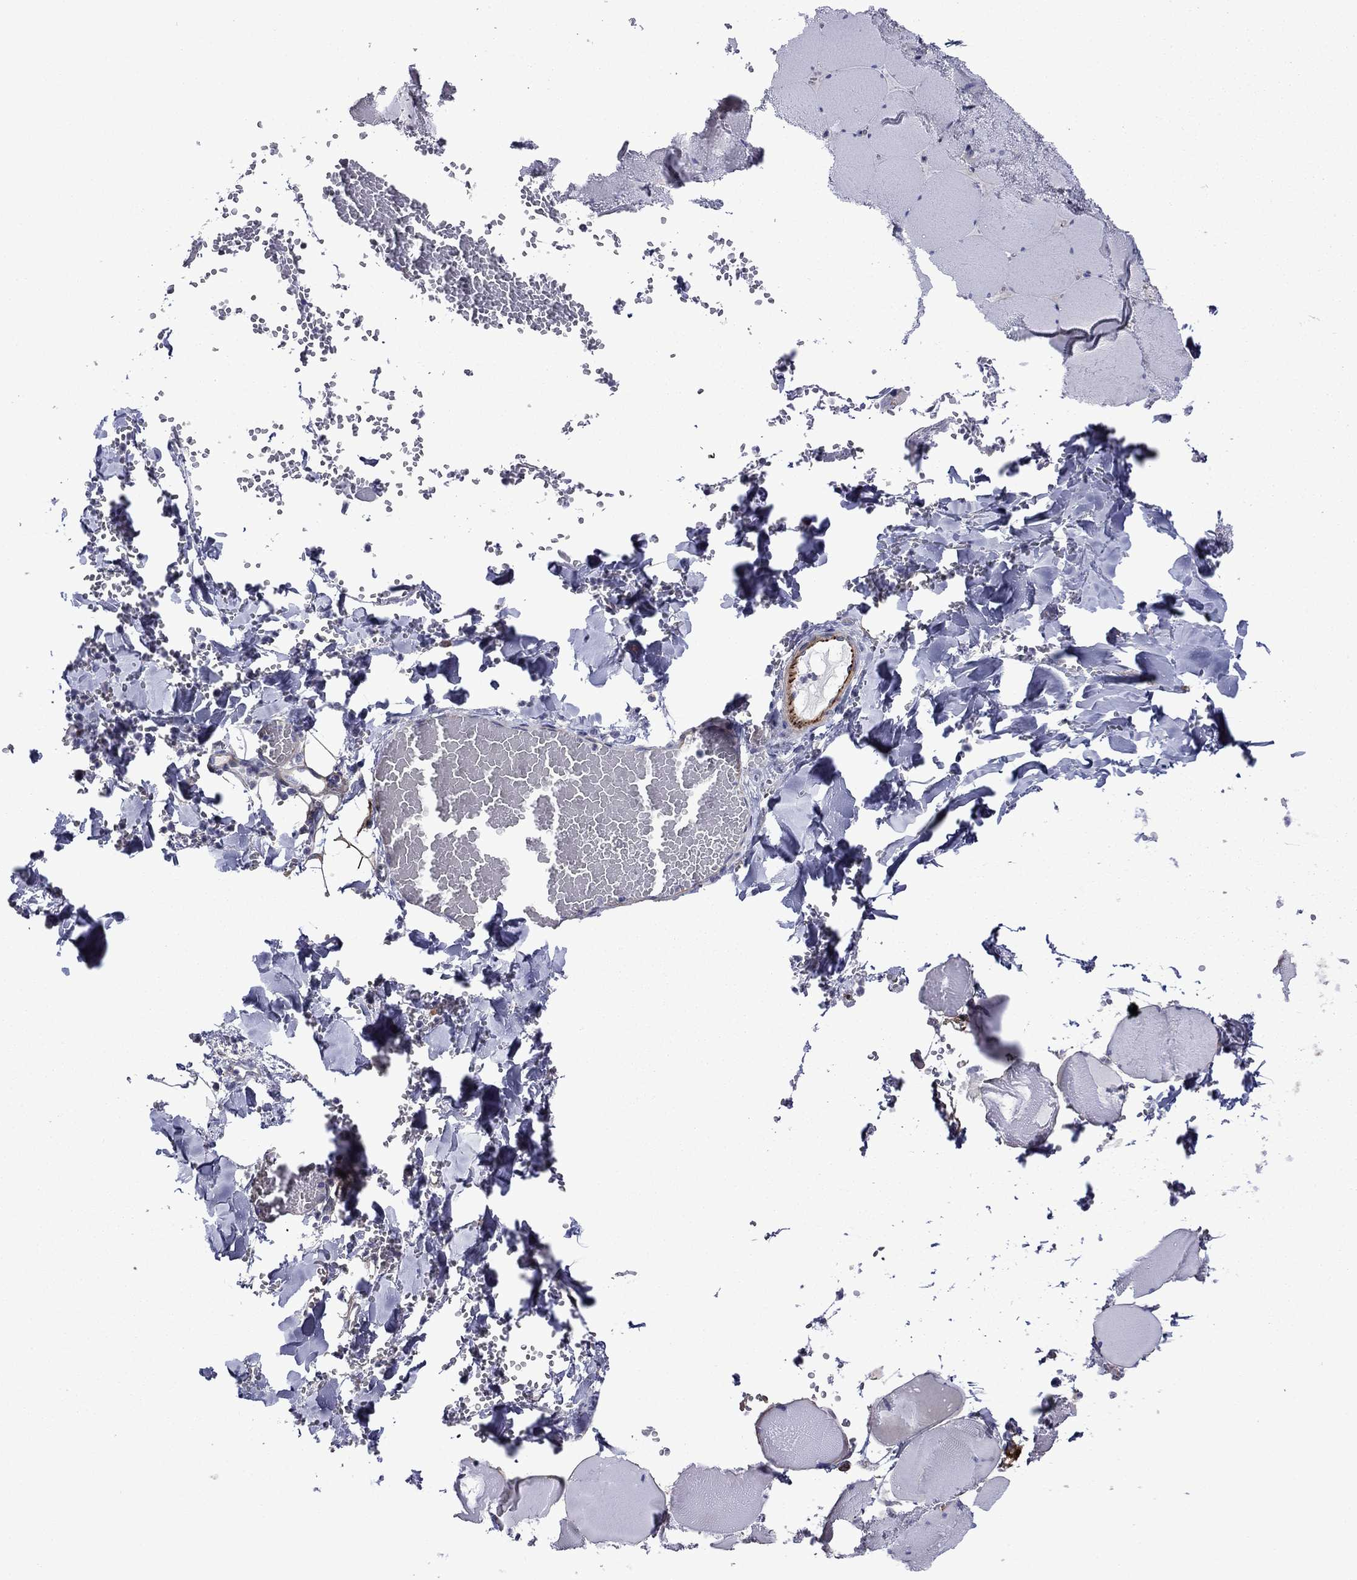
{"staining": {"intensity": "negative", "quantity": "none", "location": "none"}, "tissue": "skeletal muscle", "cell_type": "Myocytes", "image_type": "normal", "snomed": [{"axis": "morphology", "description": "Normal tissue, NOS"}, {"axis": "morphology", "description": "Malignant melanoma, Metastatic site"}, {"axis": "topography", "description": "Skeletal muscle"}], "caption": "Histopathology image shows no significant protein positivity in myocytes of unremarkable skeletal muscle. (DAB IHC with hematoxylin counter stain).", "gene": "HSPG2", "patient": {"sex": "male", "age": 50}}